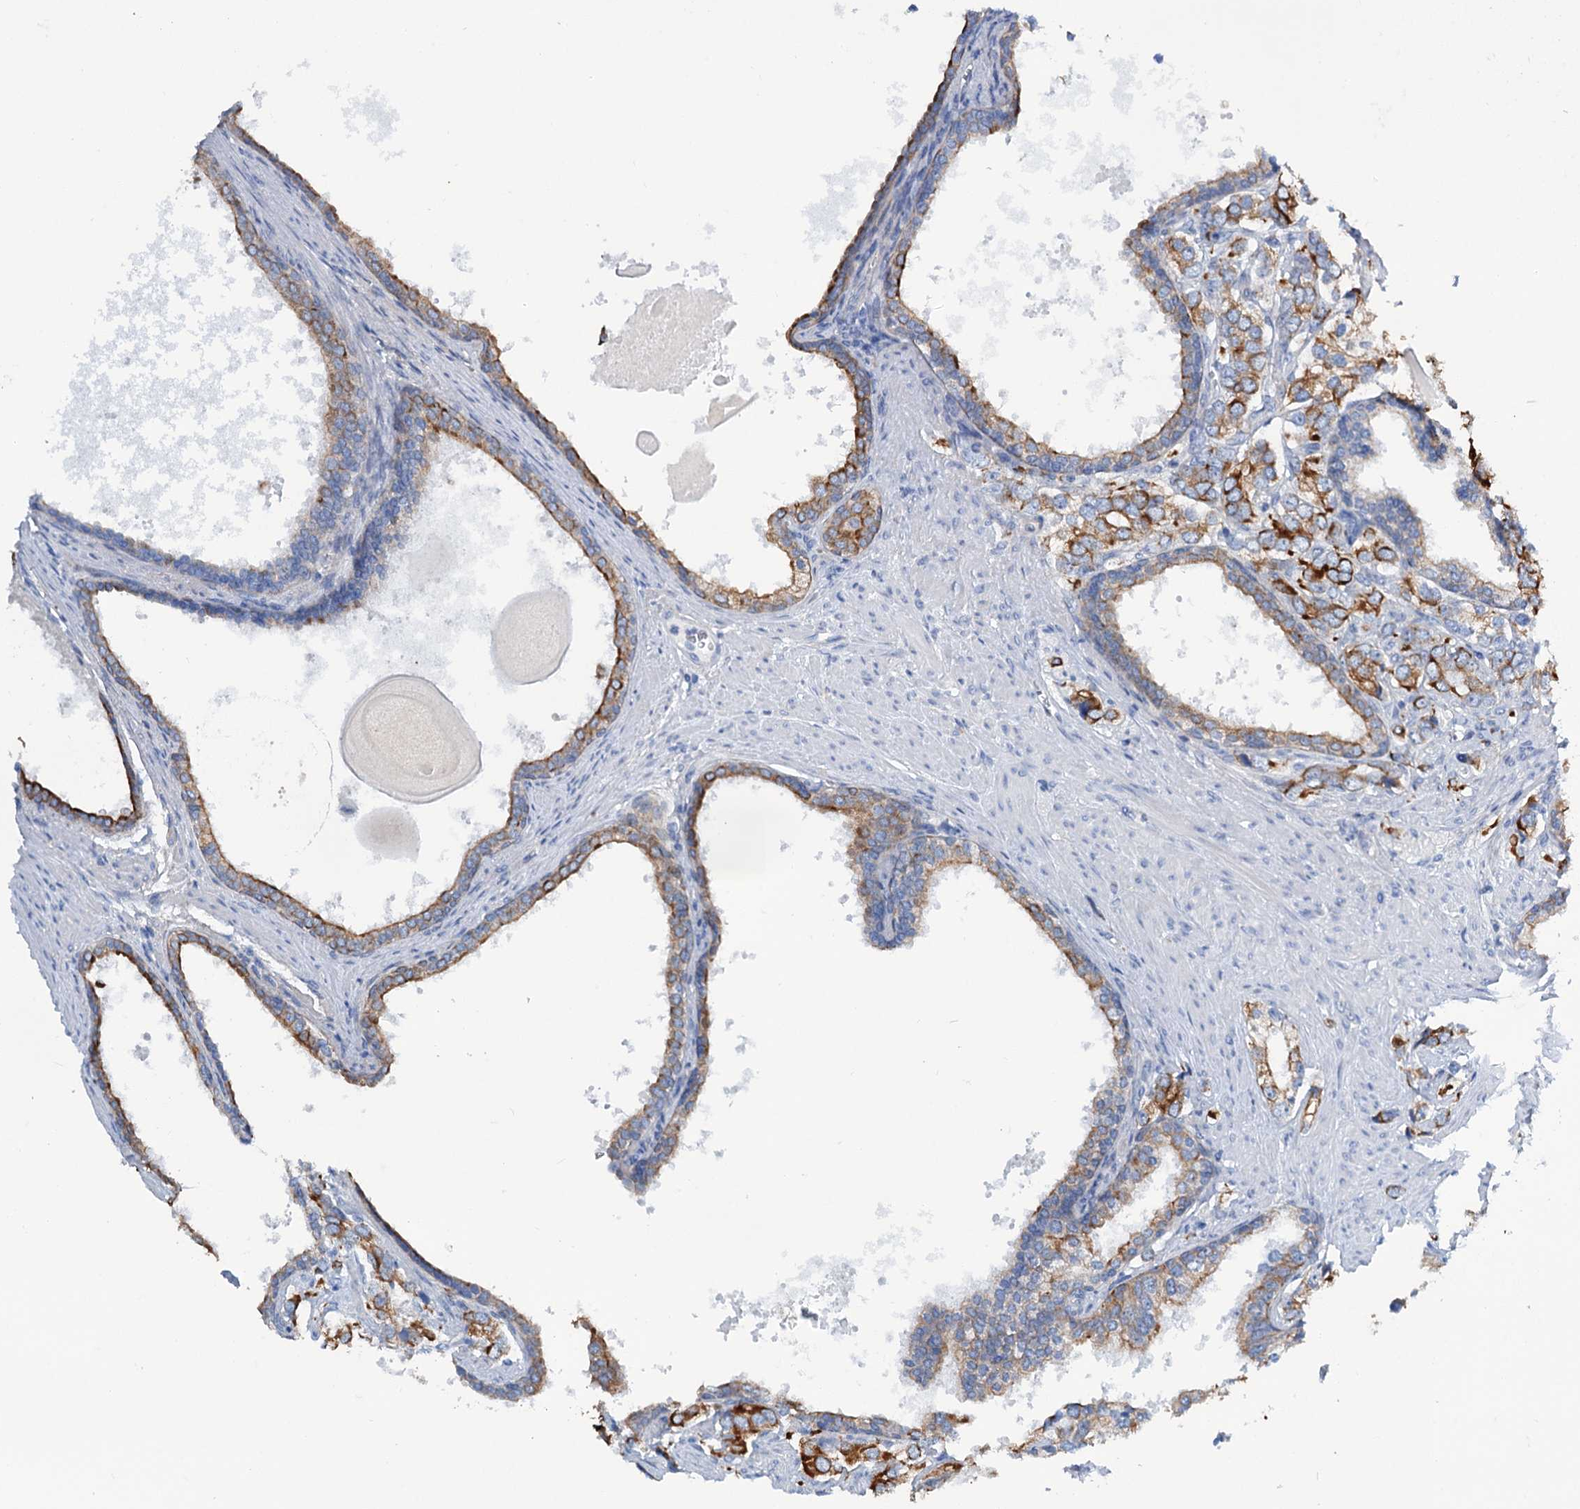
{"staining": {"intensity": "moderate", "quantity": ">75%", "location": "cytoplasmic/membranous"}, "tissue": "prostate cancer", "cell_type": "Tumor cells", "image_type": "cancer", "snomed": [{"axis": "morphology", "description": "Adenocarcinoma, High grade"}, {"axis": "topography", "description": "Prostate"}], "caption": "Immunohistochemistry (IHC) of prostate adenocarcinoma (high-grade) reveals medium levels of moderate cytoplasmic/membranous staining in approximately >75% of tumor cells.", "gene": "FAAP20", "patient": {"sex": "male", "age": 66}}